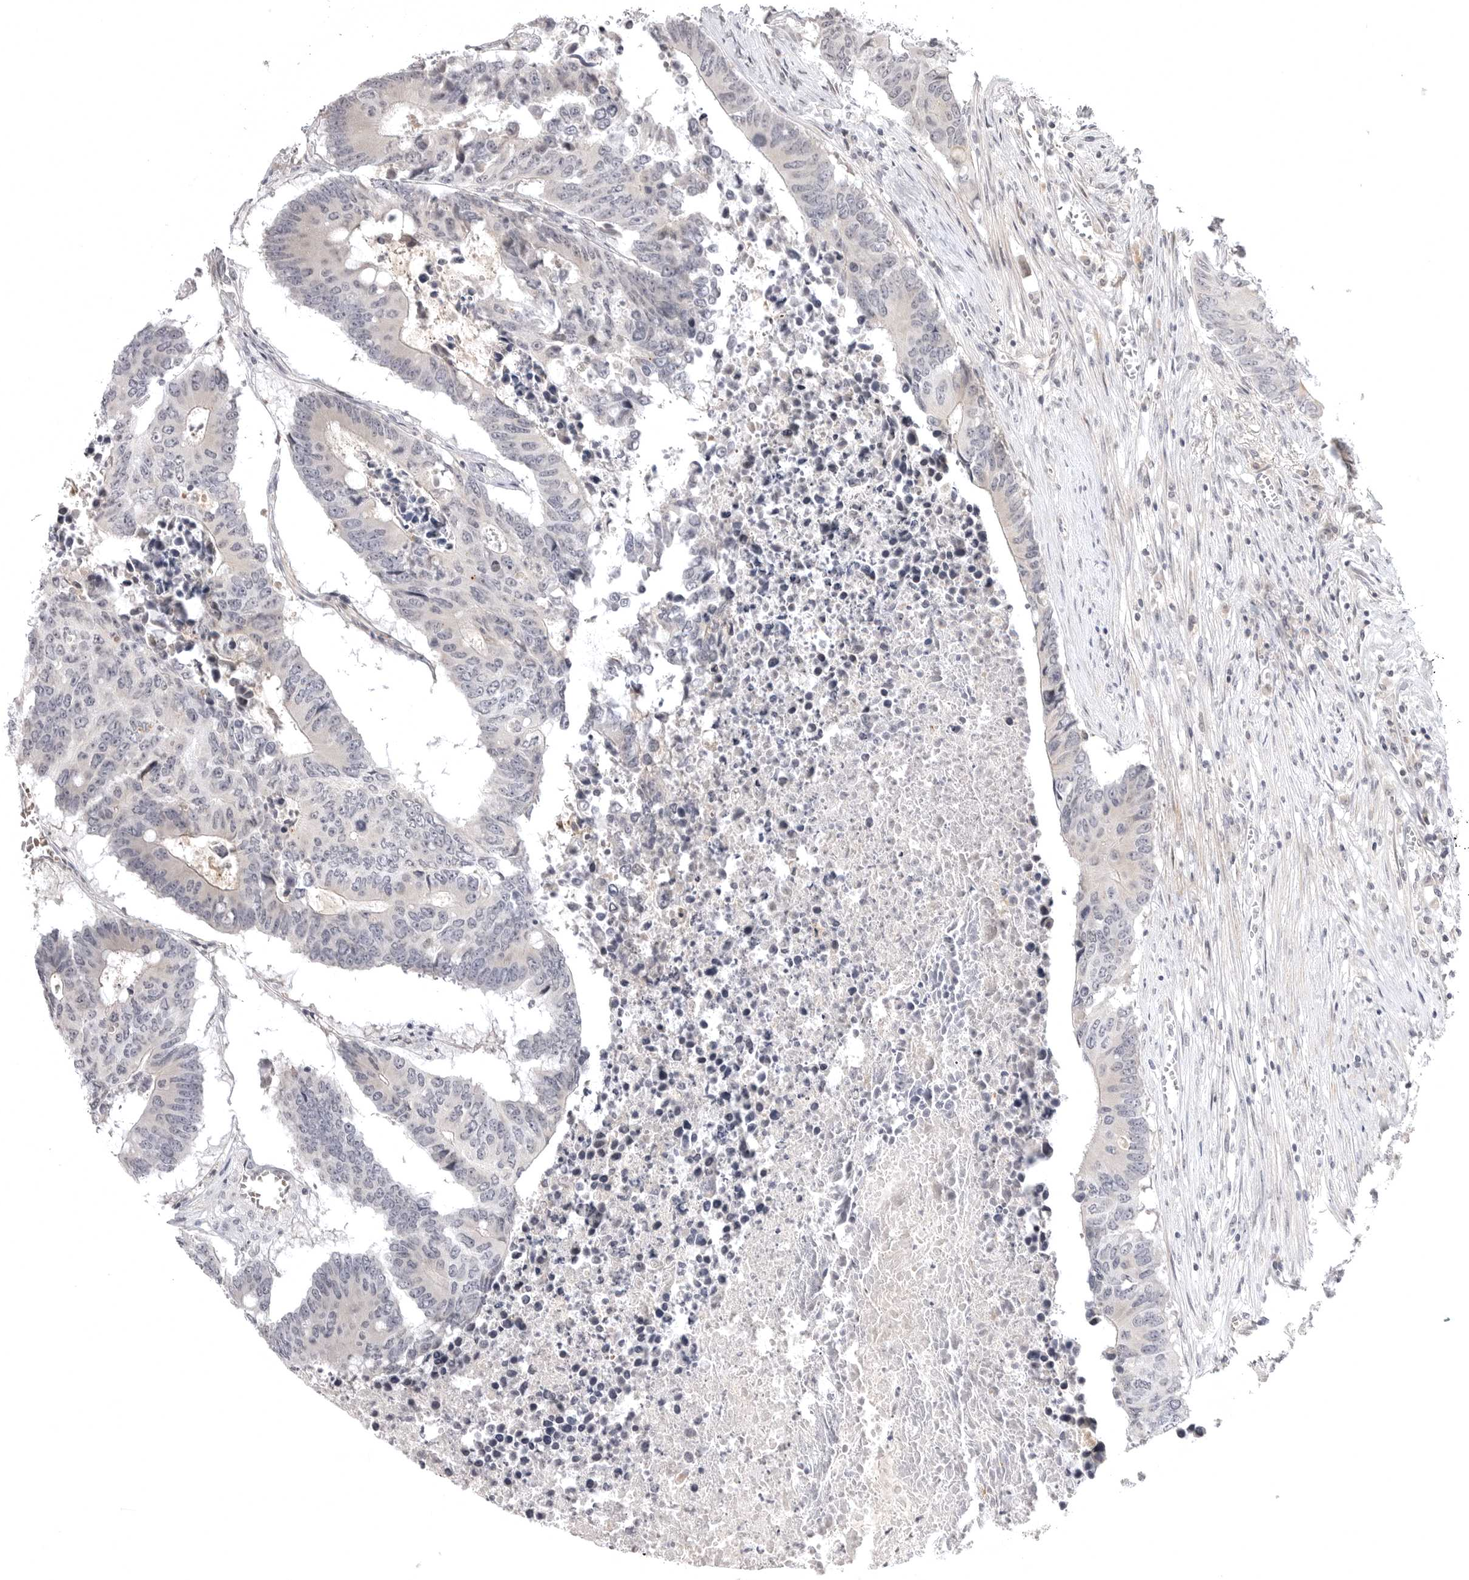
{"staining": {"intensity": "negative", "quantity": "none", "location": "none"}, "tissue": "colorectal cancer", "cell_type": "Tumor cells", "image_type": "cancer", "snomed": [{"axis": "morphology", "description": "Adenocarcinoma, NOS"}, {"axis": "topography", "description": "Colon"}], "caption": "A high-resolution photomicrograph shows immunohistochemistry staining of adenocarcinoma (colorectal), which shows no significant expression in tumor cells. (DAB IHC visualized using brightfield microscopy, high magnification).", "gene": "CD300LD", "patient": {"sex": "male", "age": 87}}